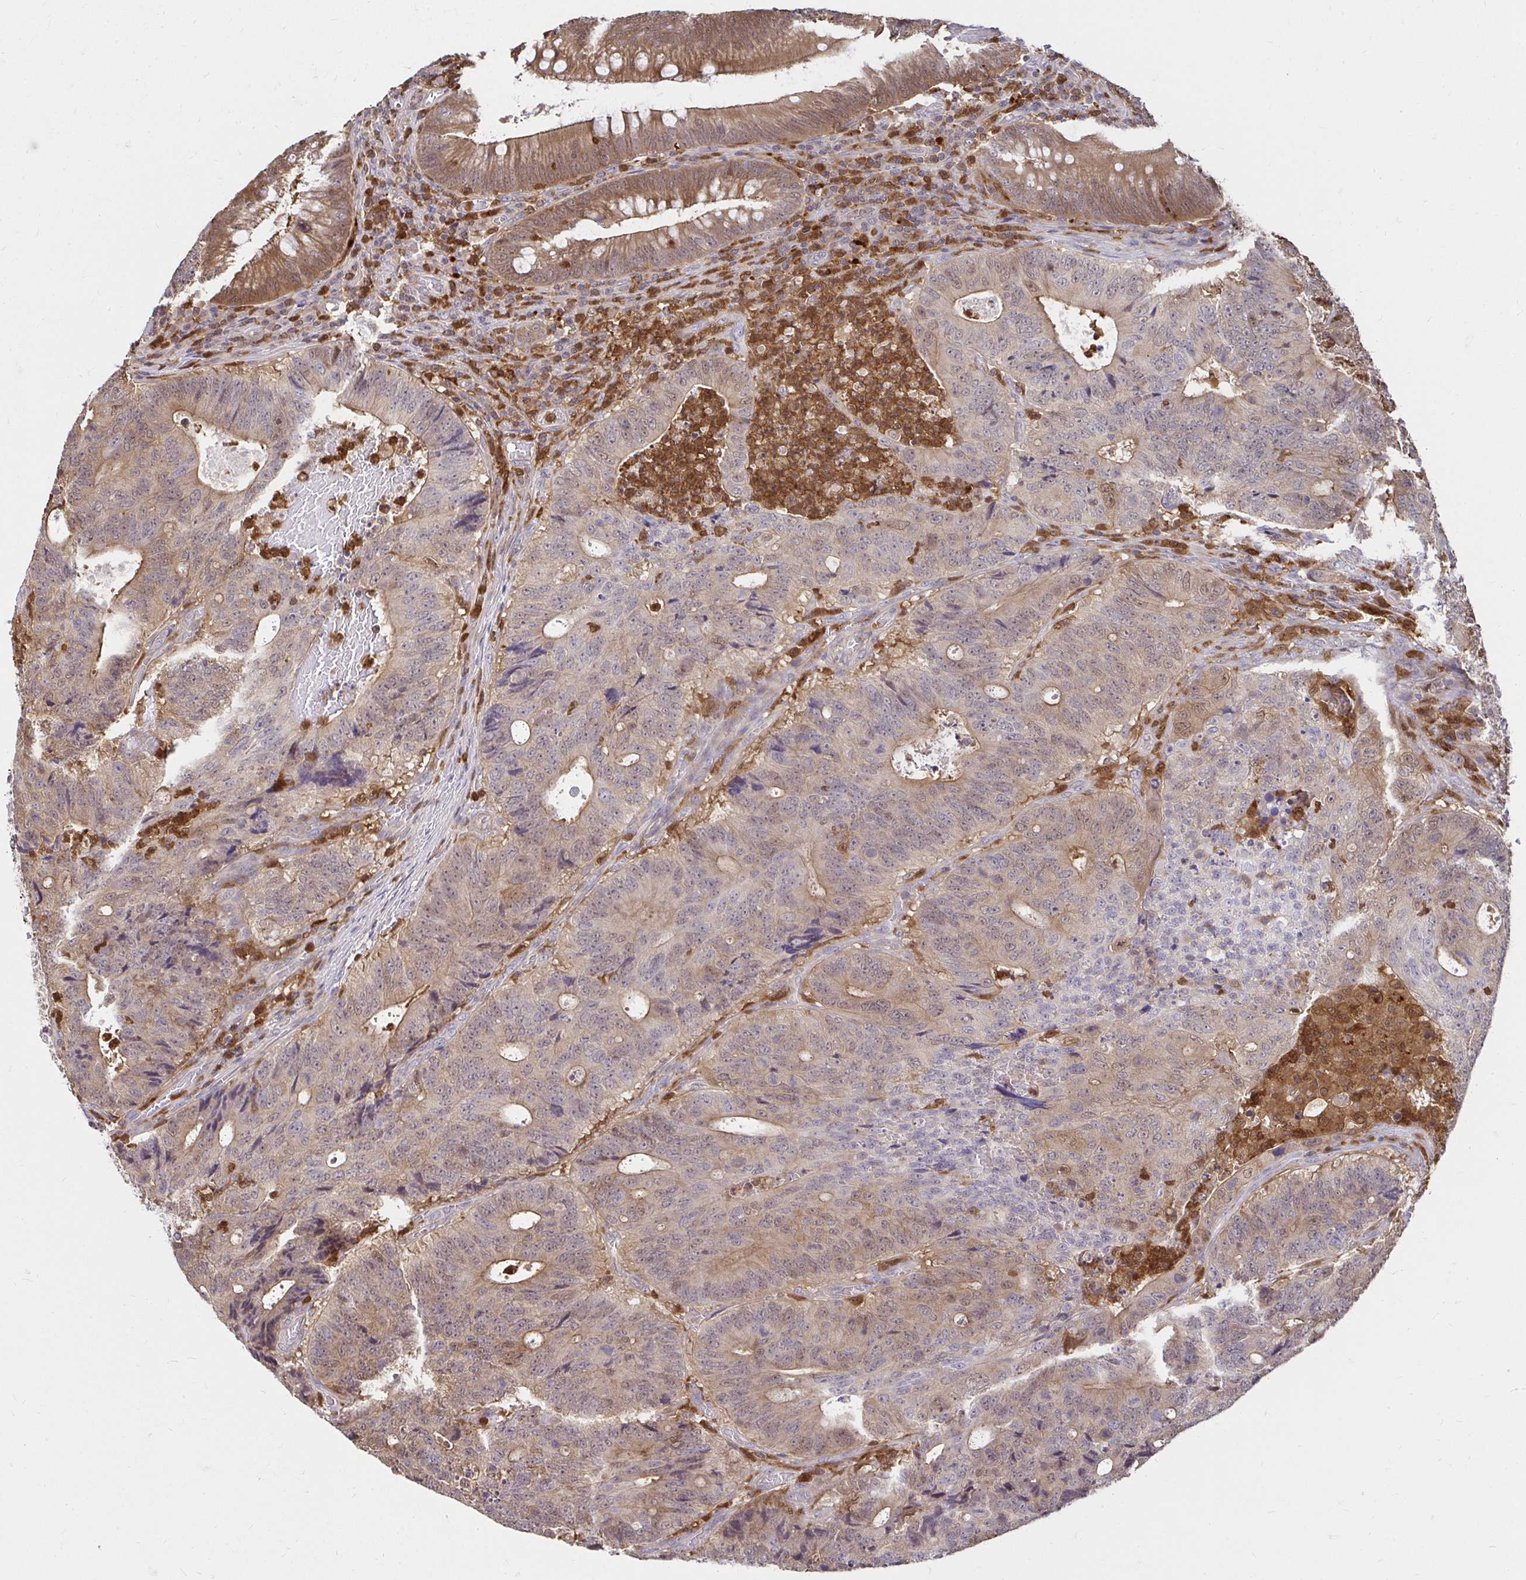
{"staining": {"intensity": "moderate", "quantity": "25%-75%", "location": "cytoplasmic/membranous,nuclear"}, "tissue": "colorectal cancer", "cell_type": "Tumor cells", "image_type": "cancer", "snomed": [{"axis": "morphology", "description": "Adenocarcinoma, NOS"}, {"axis": "topography", "description": "Colon"}], "caption": "Human adenocarcinoma (colorectal) stained with a protein marker demonstrates moderate staining in tumor cells.", "gene": "PYCARD", "patient": {"sex": "male", "age": 62}}